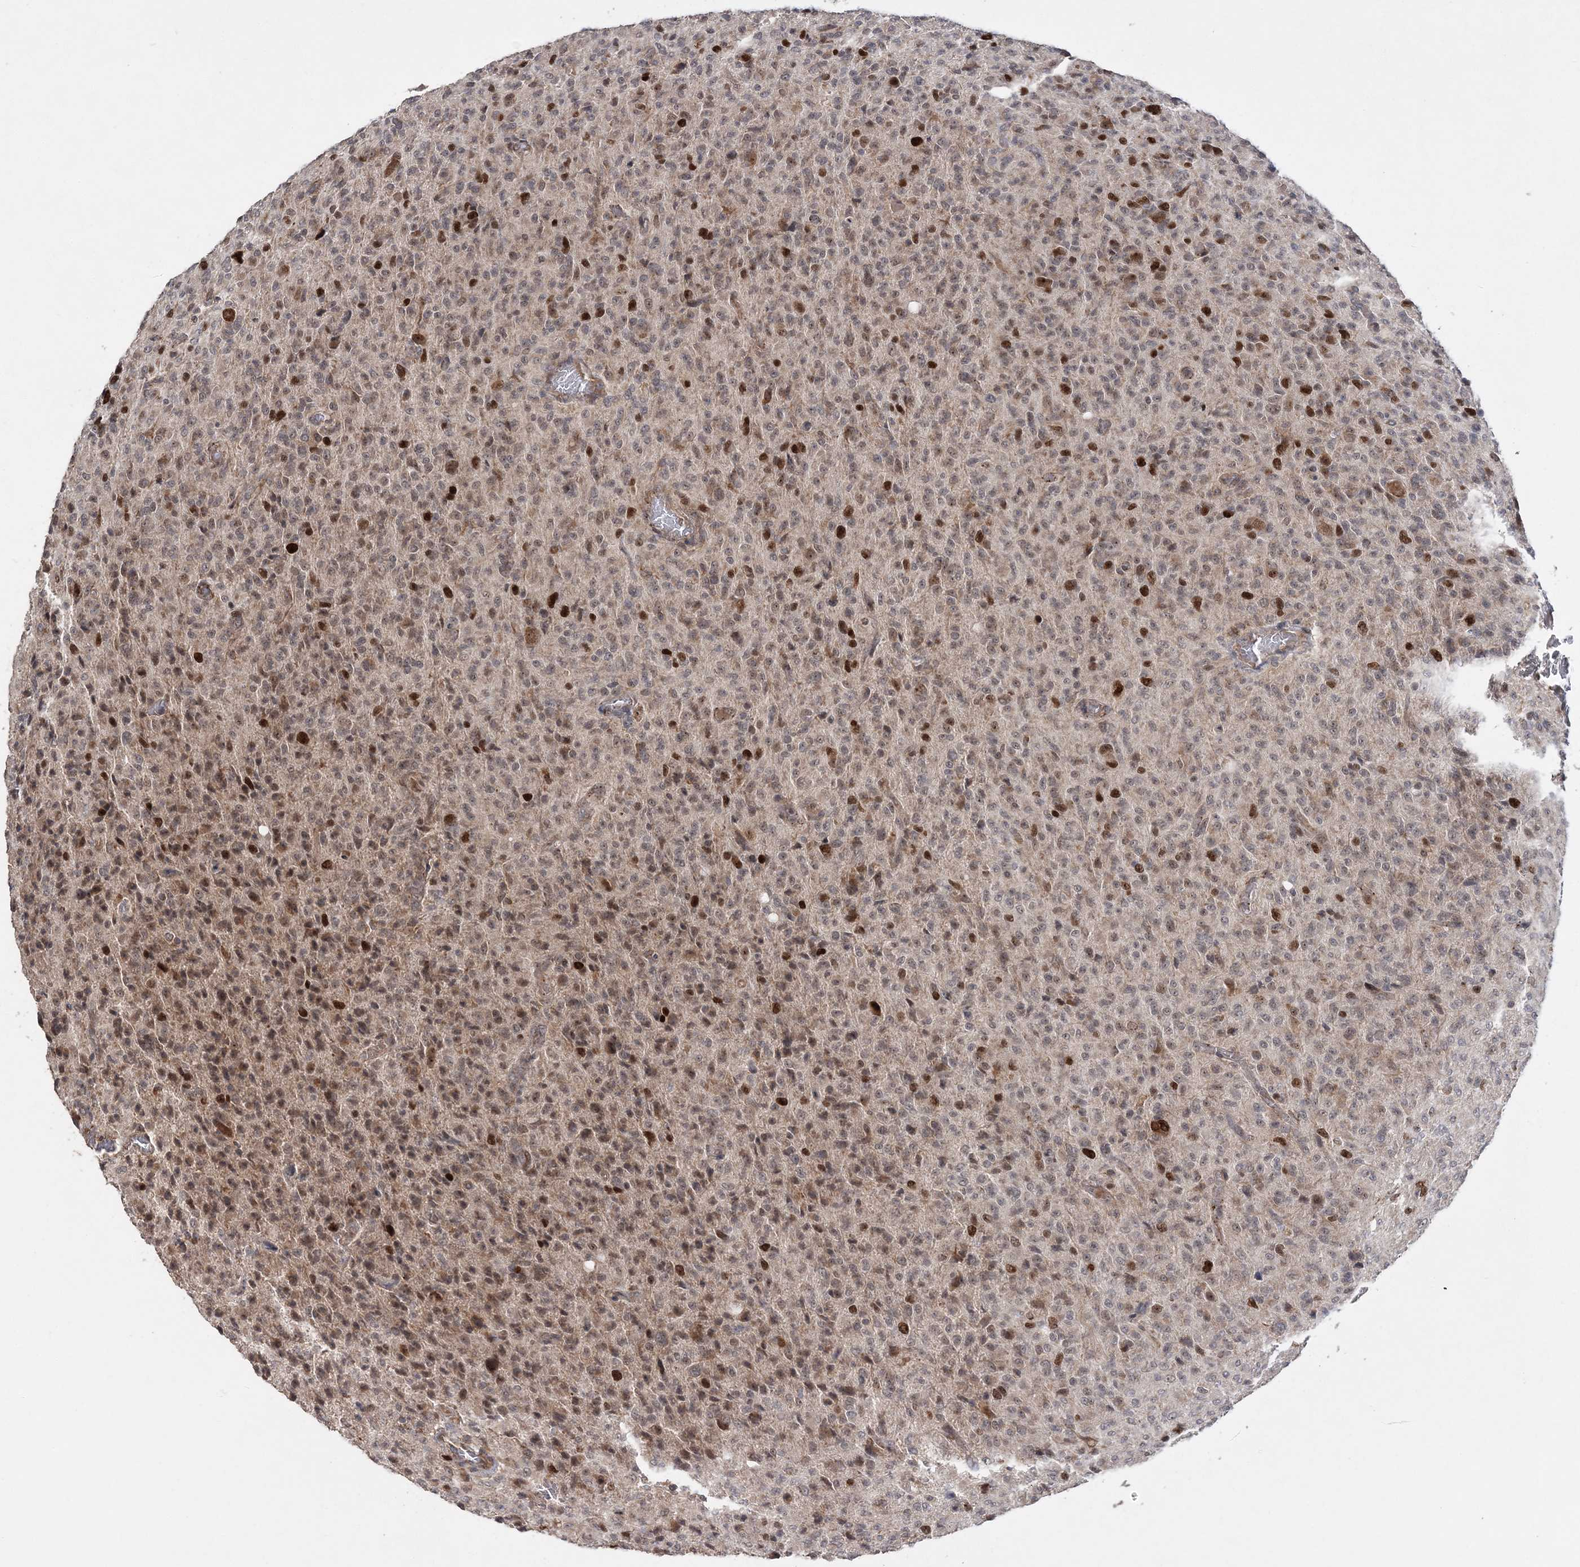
{"staining": {"intensity": "moderate", "quantity": "<25%", "location": "cytoplasmic/membranous,nuclear"}, "tissue": "glioma", "cell_type": "Tumor cells", "image_type": "cancer", "snomed": [{"axis": "morphology", "description": "Glioma, malignant, High grade"}, {"axis": "topography", "description": "Brain"}], "caption": "About <25% of tumor cells in human glioma demonstrate moderate cytoplasmic/membranous and nuclear protein positivity as visualized by brown immunohistochemical staining.", "gene": "KIF4A", "patient": {"sex": "female", "age": 57}}